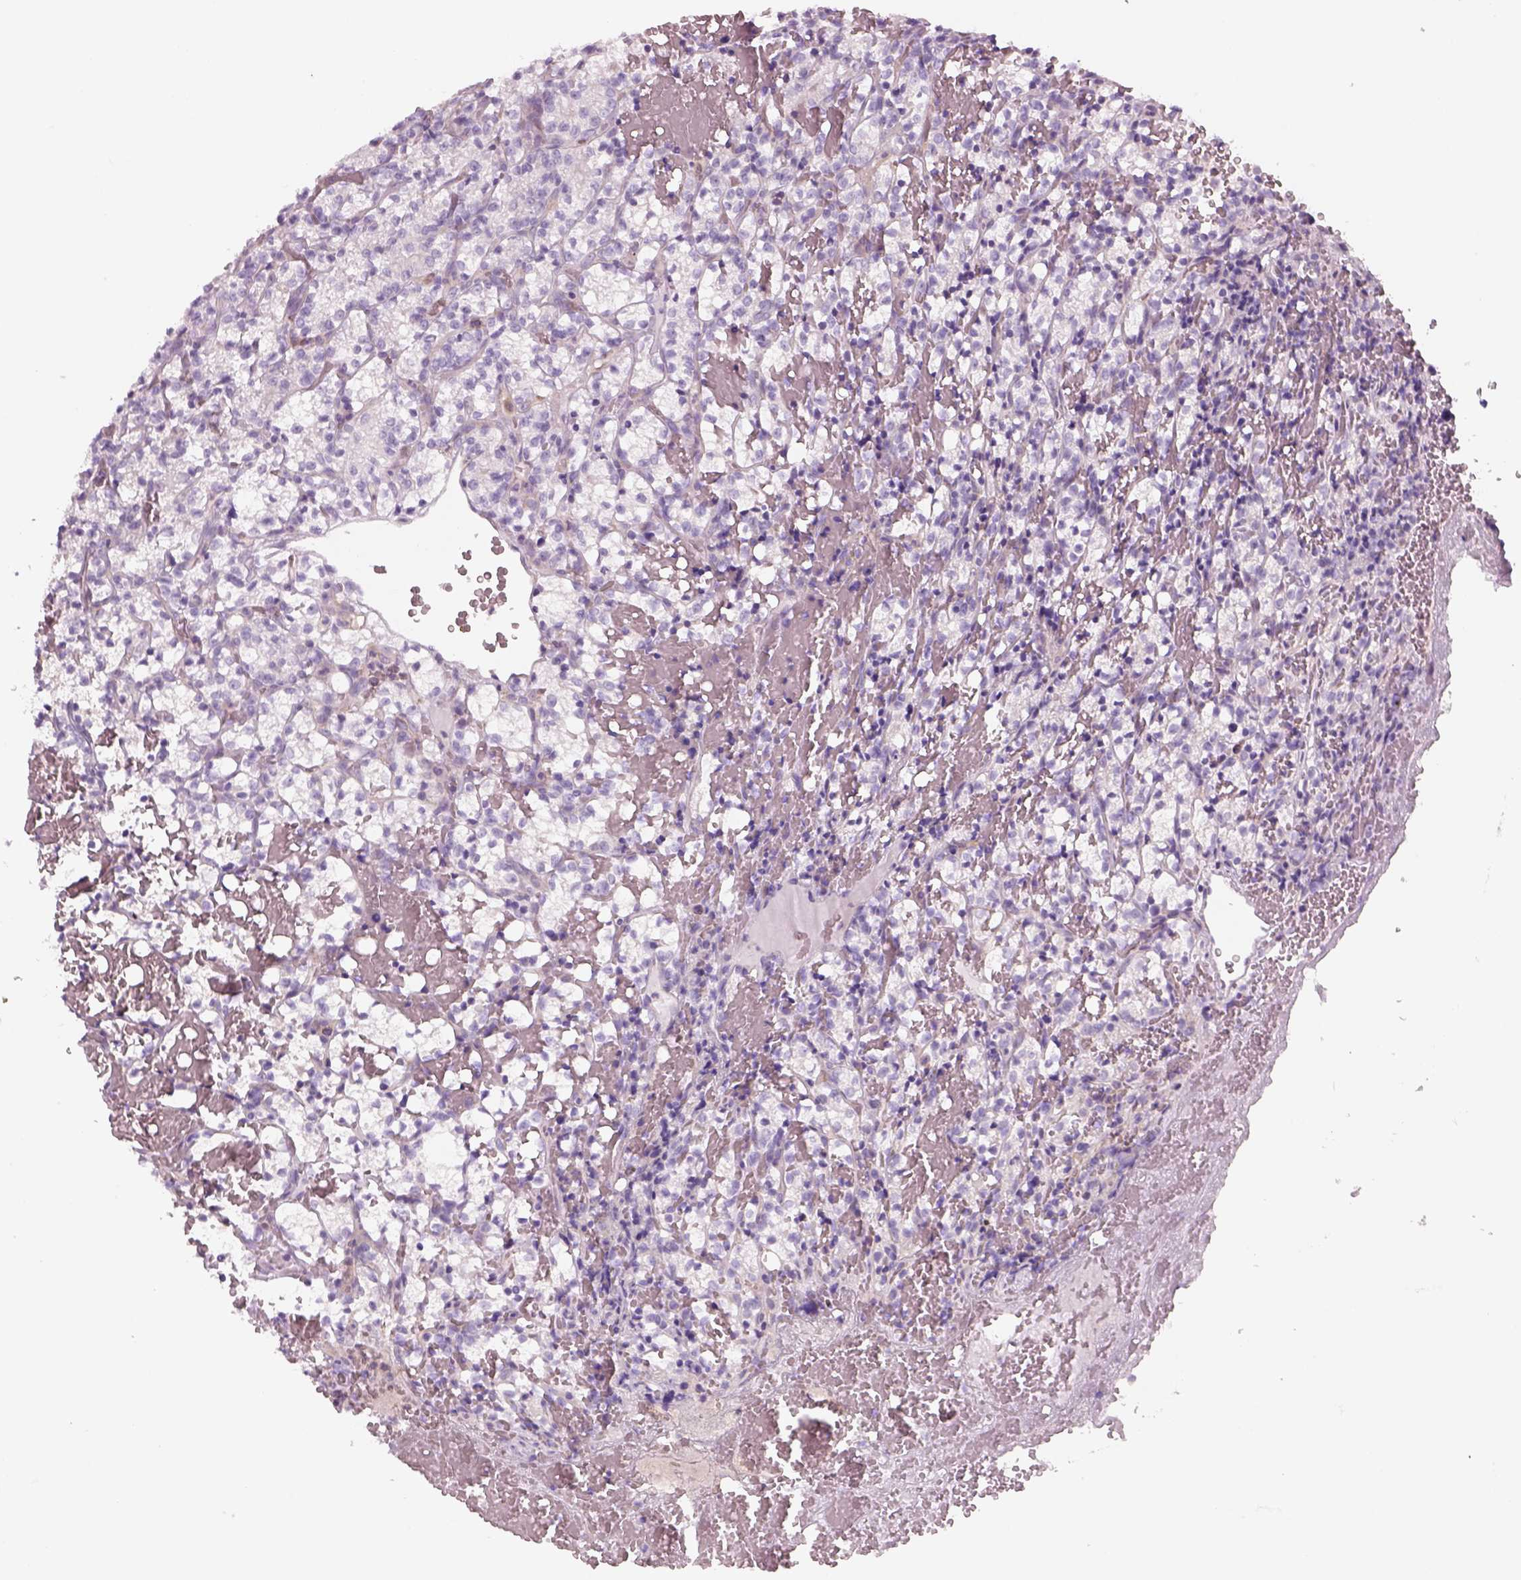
{"staining": {"intensity": "negative", "quantity": "none", "location": "none"}, "tissue": "renal cancer", "cell_type": "Tumor cells", "image_type": "cancer", "snomed": [{"axis": "morphology", "description": "Adenocarcinoma, NOS"}, {"axis": "topography", "description": "Kidney"}], "caption": "Renal cancer (adenocarcinoma) was stained to show a protein in brown. There is no significant expression in tumor cells. The staining is performed using DAB (3,3'-diaminobenzidine) brown chromogen with nuclei counter-stained in using hematoxylin.", "gene": "SLC1A7", "patient": {"sex": "female", "age": 69}}